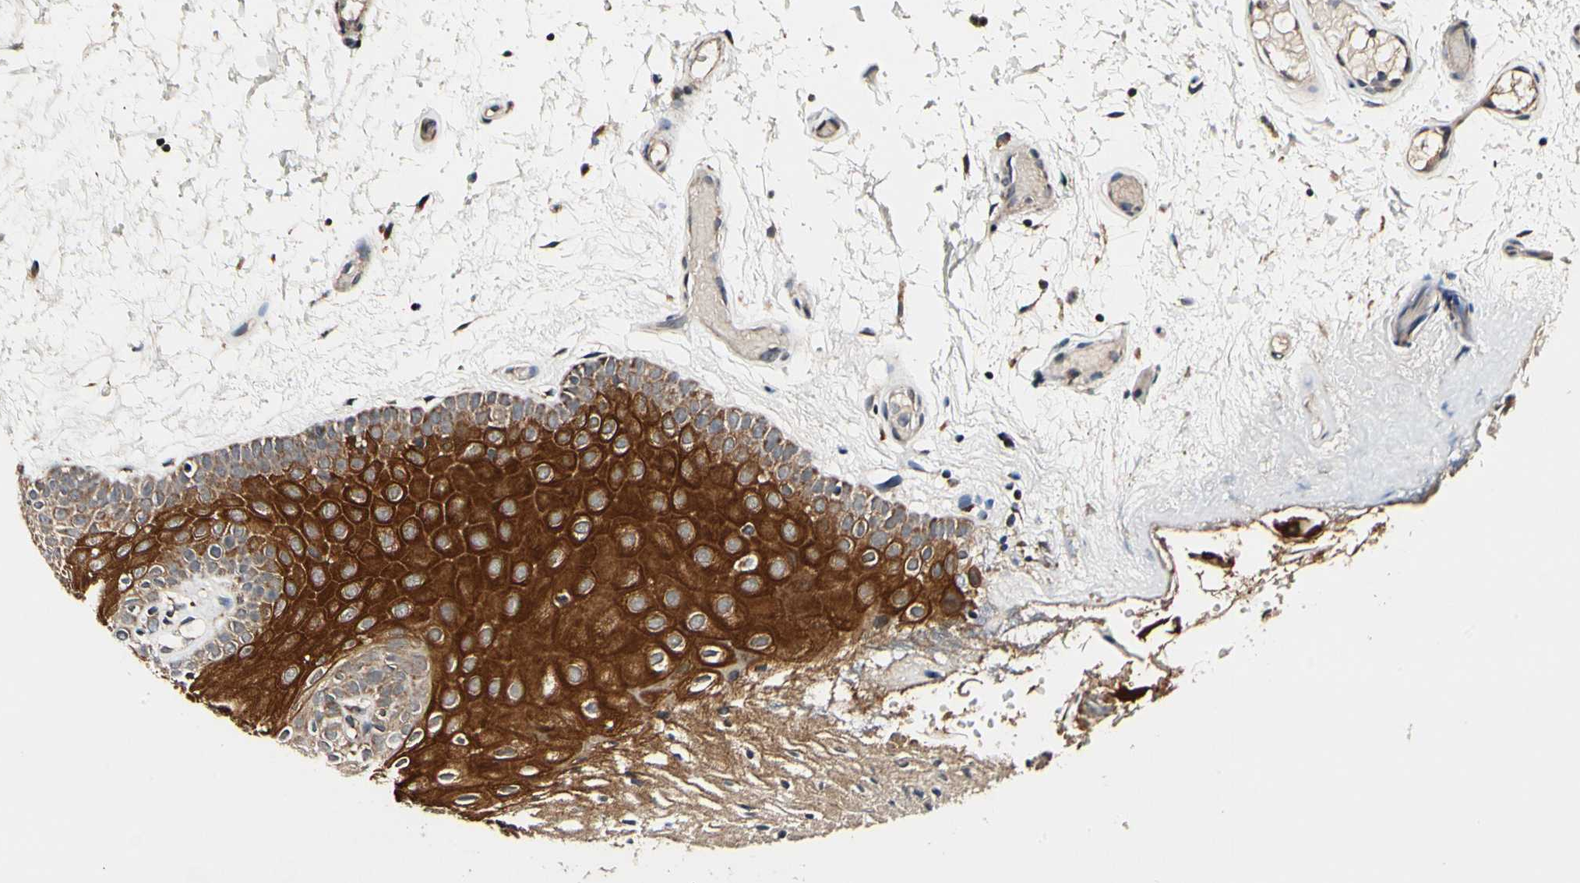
{"staining": {"intensity": "strong", "quantity": ">75%", "location": "cytoplasmic/membranous"}, "tissue": "oral mucosa", "cell_type": "Squamous epithelial cells", "image_type": "normal", "snomed": [{"axis": "morphology", "description": "Normal tissue, NOS"}, {"axis": "morphology", "description": "Squamous cell carcinoma, NOS"}, {"axis": "topography", "description": "Skeletal muscle"}, {"axis": "topography", "description": "Oral tissue"}, {"axis": "topography", "description": "Head-Neck"}], "caption": "Immunohistochemistry (IHC) image of benign human oral mucosa stained for a protein (brown), which shows high levels of strong cytoplasmic/membranous expression in about >75% of squamous epithelial cells.", "gene": "KHDC4", "patient": {"sex": "male", "age": 71}}